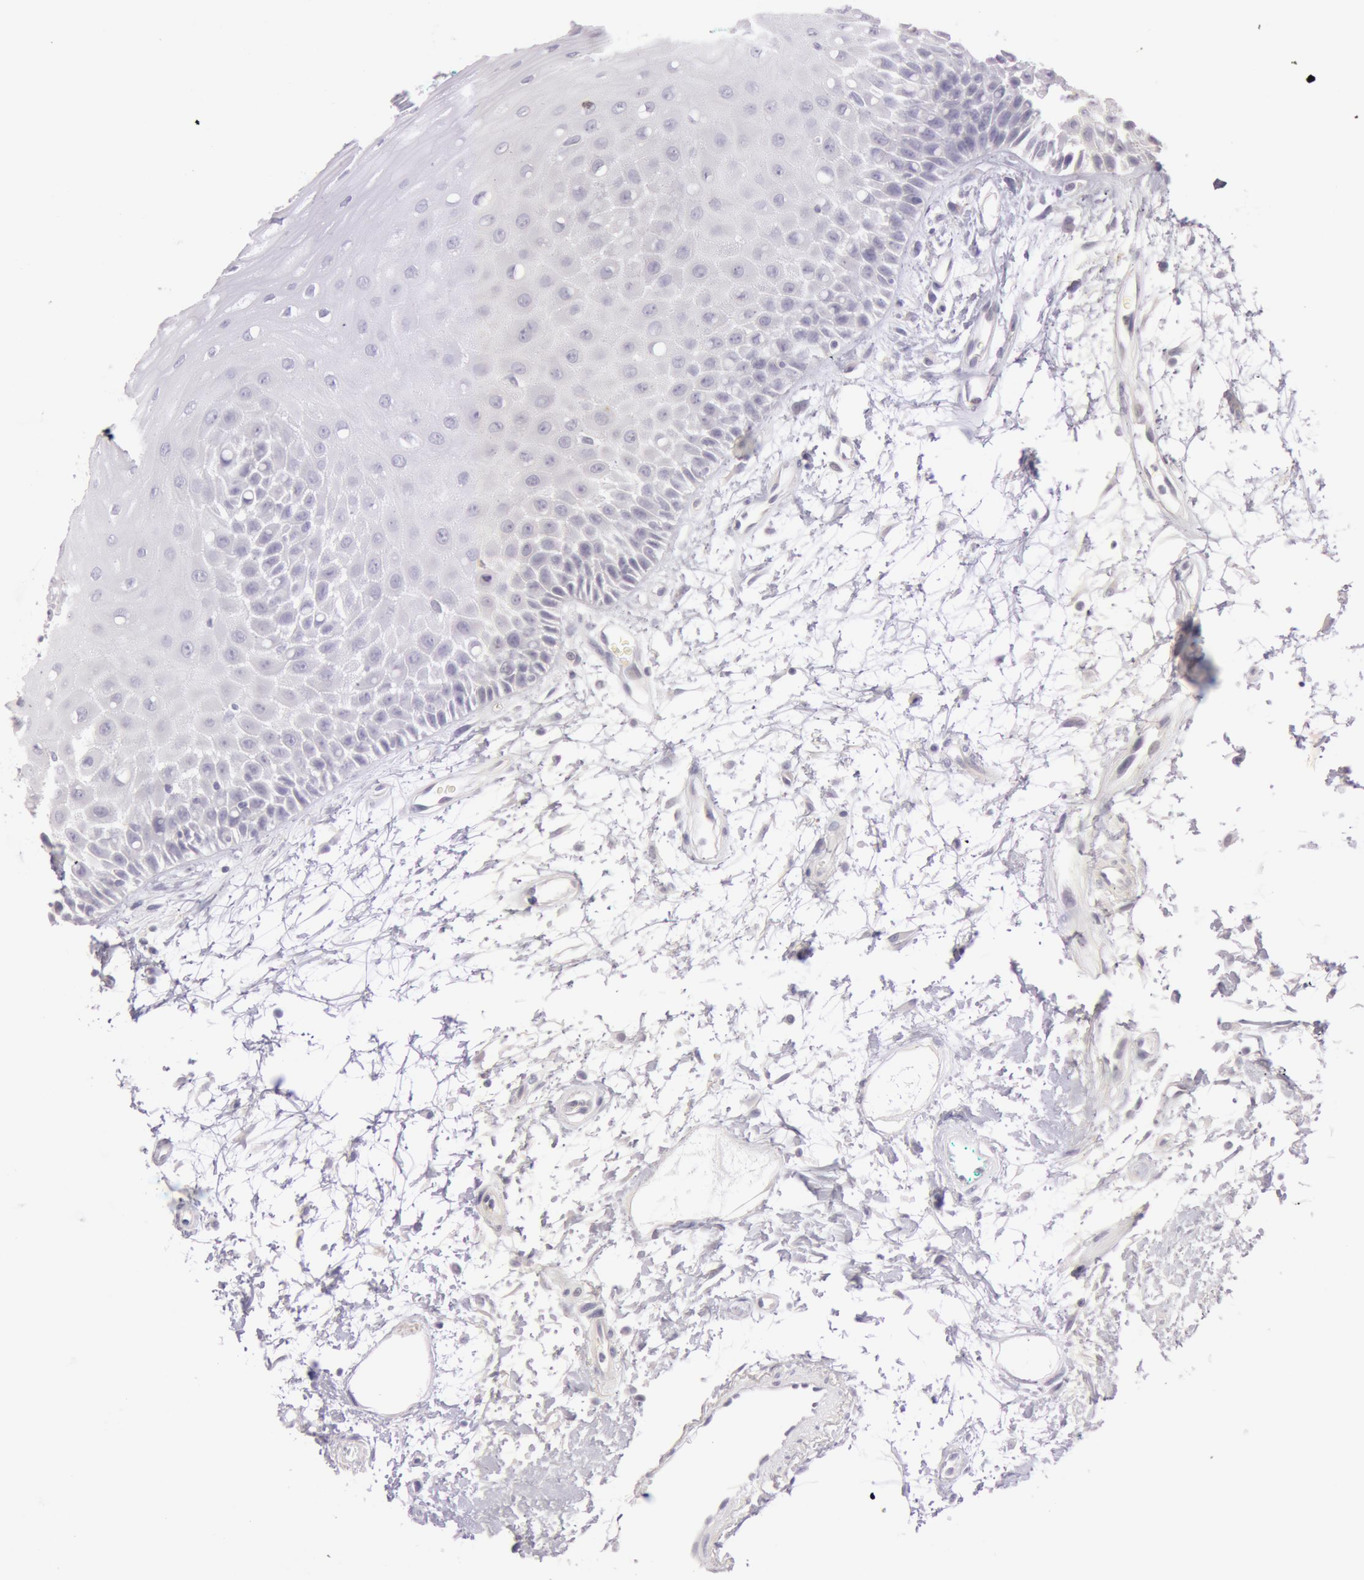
{"staining": {"intensity": "negative", "quantity": "none", "location": "none"}, "tissue": "oral mucosa", "cell_type": "Squamous epithelial cells", "image_type": "normal", "snomed": [{"axis": "morphology", "description": "Normal tissue, NOS"}, {"axis": "morphology", "description": "Squamous cell carcinoma, NOS"}, {"axis": "topography", "description": "Skeletal muscle"}, {"axis": "topography", "description": "Oral tissue"}, {"axis": "topography", "description": "Head-Neck"}], "caption": "IHC micrograph of unremarkable human oral mucosa stained for a protein (brown), which shows no staining in squamous epithelial cells.", "gene": "RBMY1A1", "patient": {"sex": "female", "age": 84}}